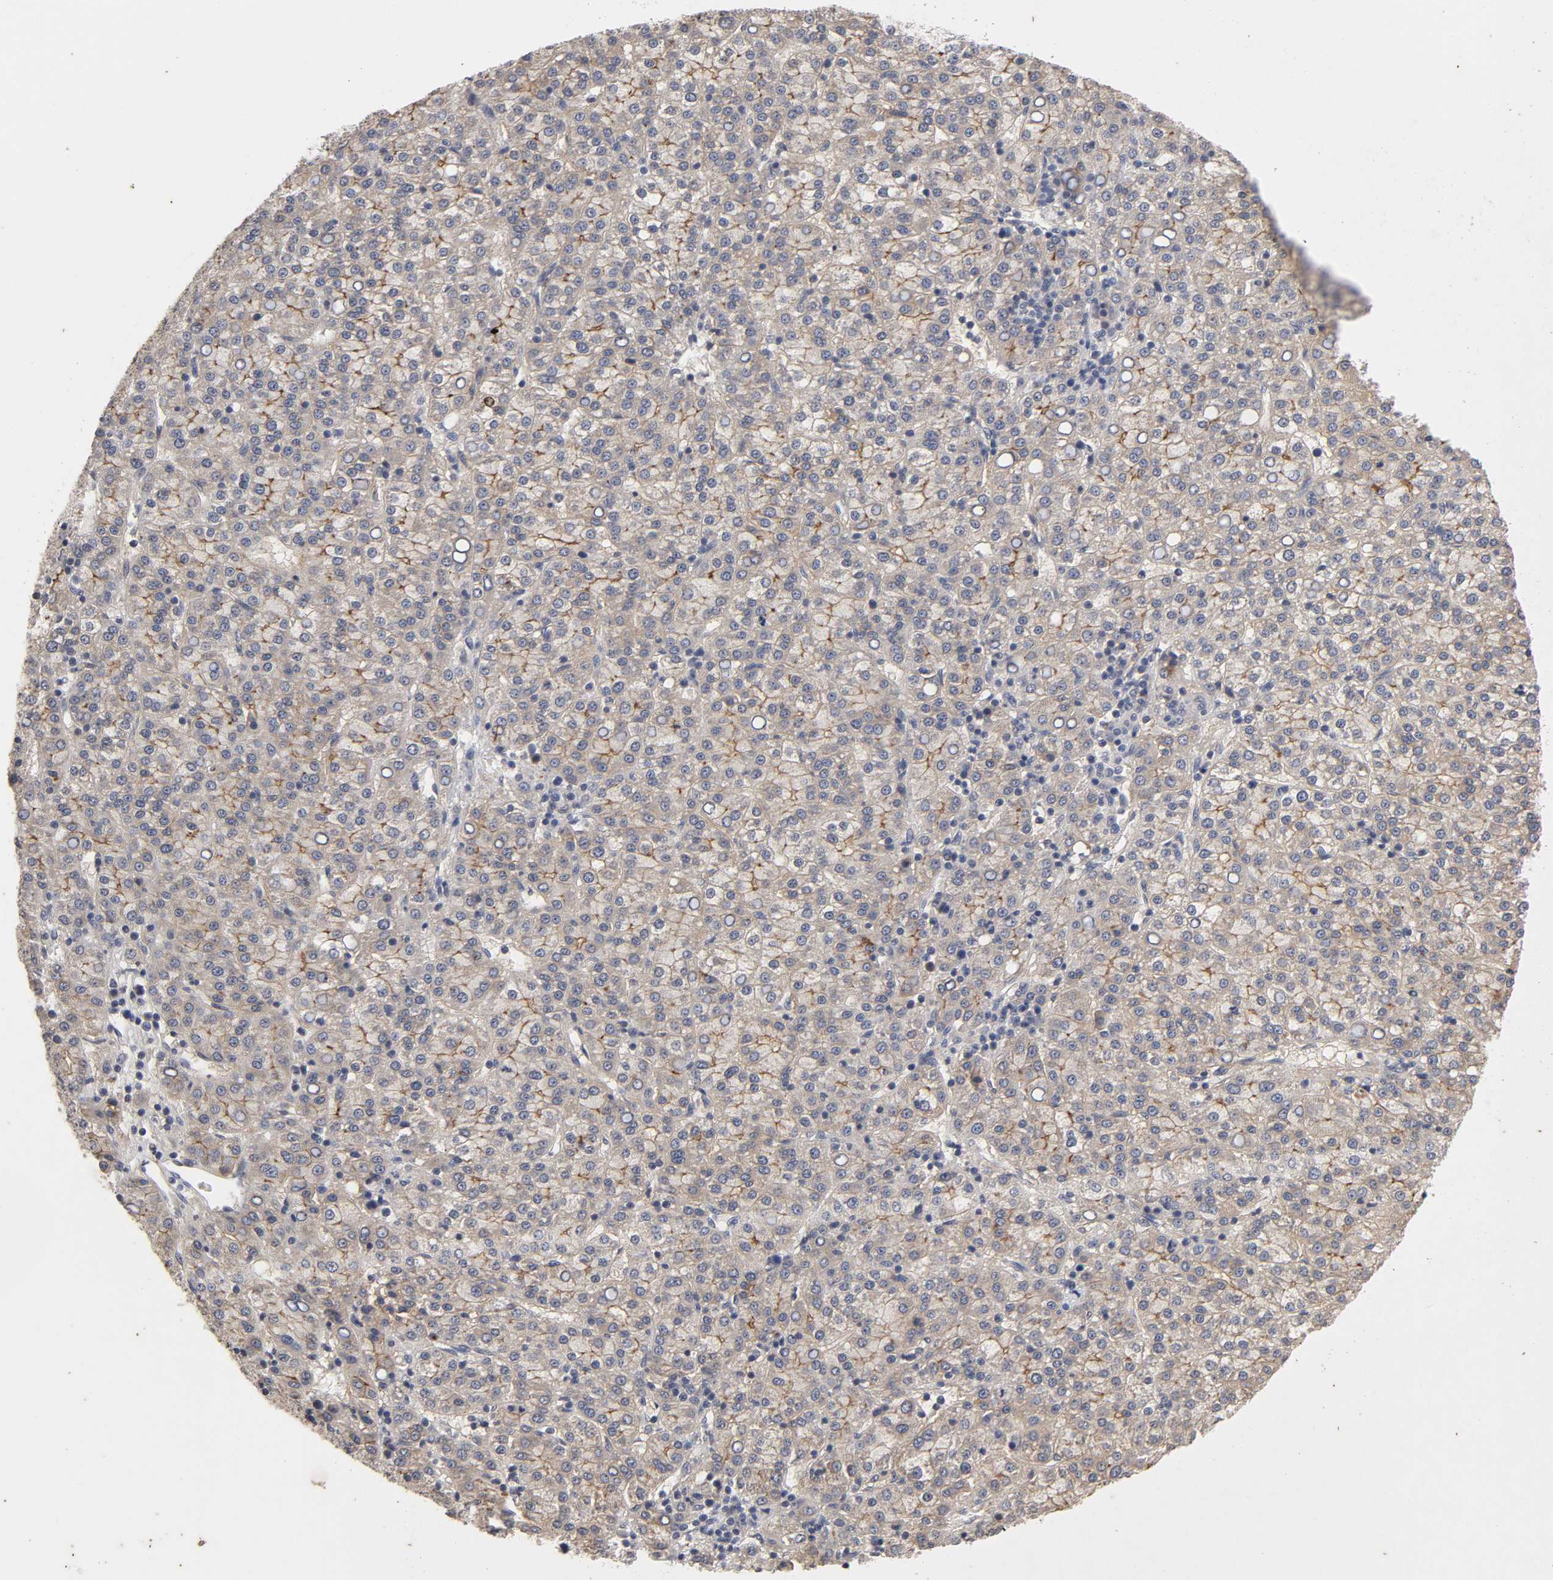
{"staining": {"intensity": "moderate", "quantity": ">75%", "location": "cytoplasmic/membranous"}, "tissue": "liver cancer", "cell_type": "Tumor cells", "image_type": "cancer", "snomed": [{"axis": "morphology", "description": "Carcinoma, Hepatocellular, NOS"}, {"axis": "topography", "description": "Liver"}], "caption": "Immunohistochemistry image of neoplastic tissue: liver cancer stained using immunohistochemistry (IHC) exhibits medium levels of moderate protein expression localized specifically in the cytoplasmic/membranous of tumor cells, appearing as a cytoplasmic/membranous brown color.", "gene": "CXADR", "patient": {"sex": "female", "age": 58}}